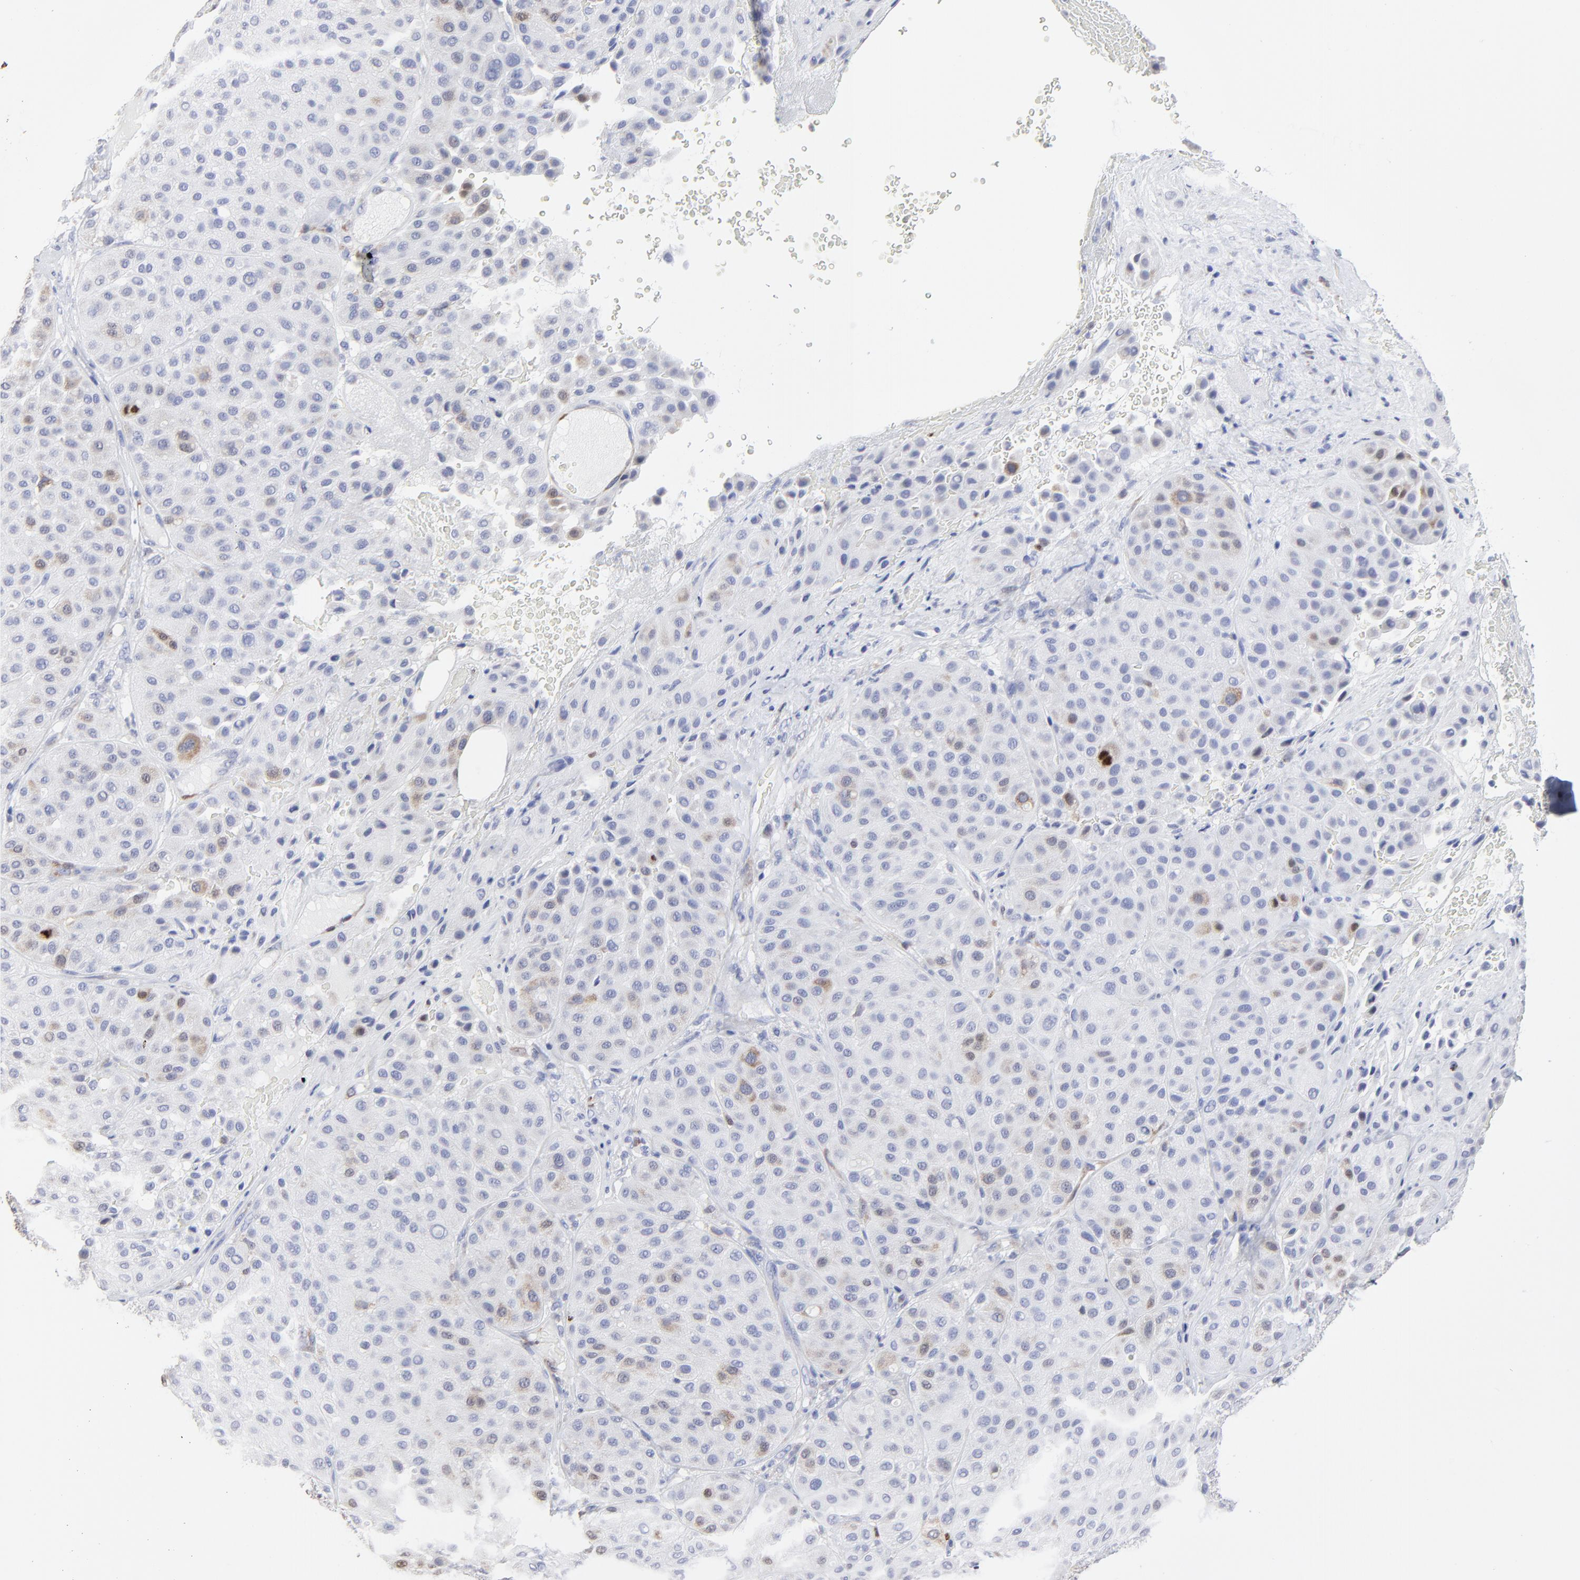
{"staining": {"intensity": "weak", "quantity": "<25%", "location": "cytoplasmic/membranous"}, "tissue": "melanoma", "cell_type": "Tumor cells", "image_type": "cancer", "snomed": [{"axis": "morphology", "description": "Normal tissue, NOS"}, {"axis": "morphology", "description": "Malignant melanoma, Metastatic site"}, {"axis": "topography", "description": "Skin"}], "caption": "An IHC histopathology image of melanoma is shown. There is no staining in tumor cells of melanoma. The staining was performed using DAB to visualize the protein expression in brown, while the nuclei were stained in blue with hematoxylin (Magnification: 20x).", "gene": "NCAPH", "patient": {"sex": "male", "age": 41}}